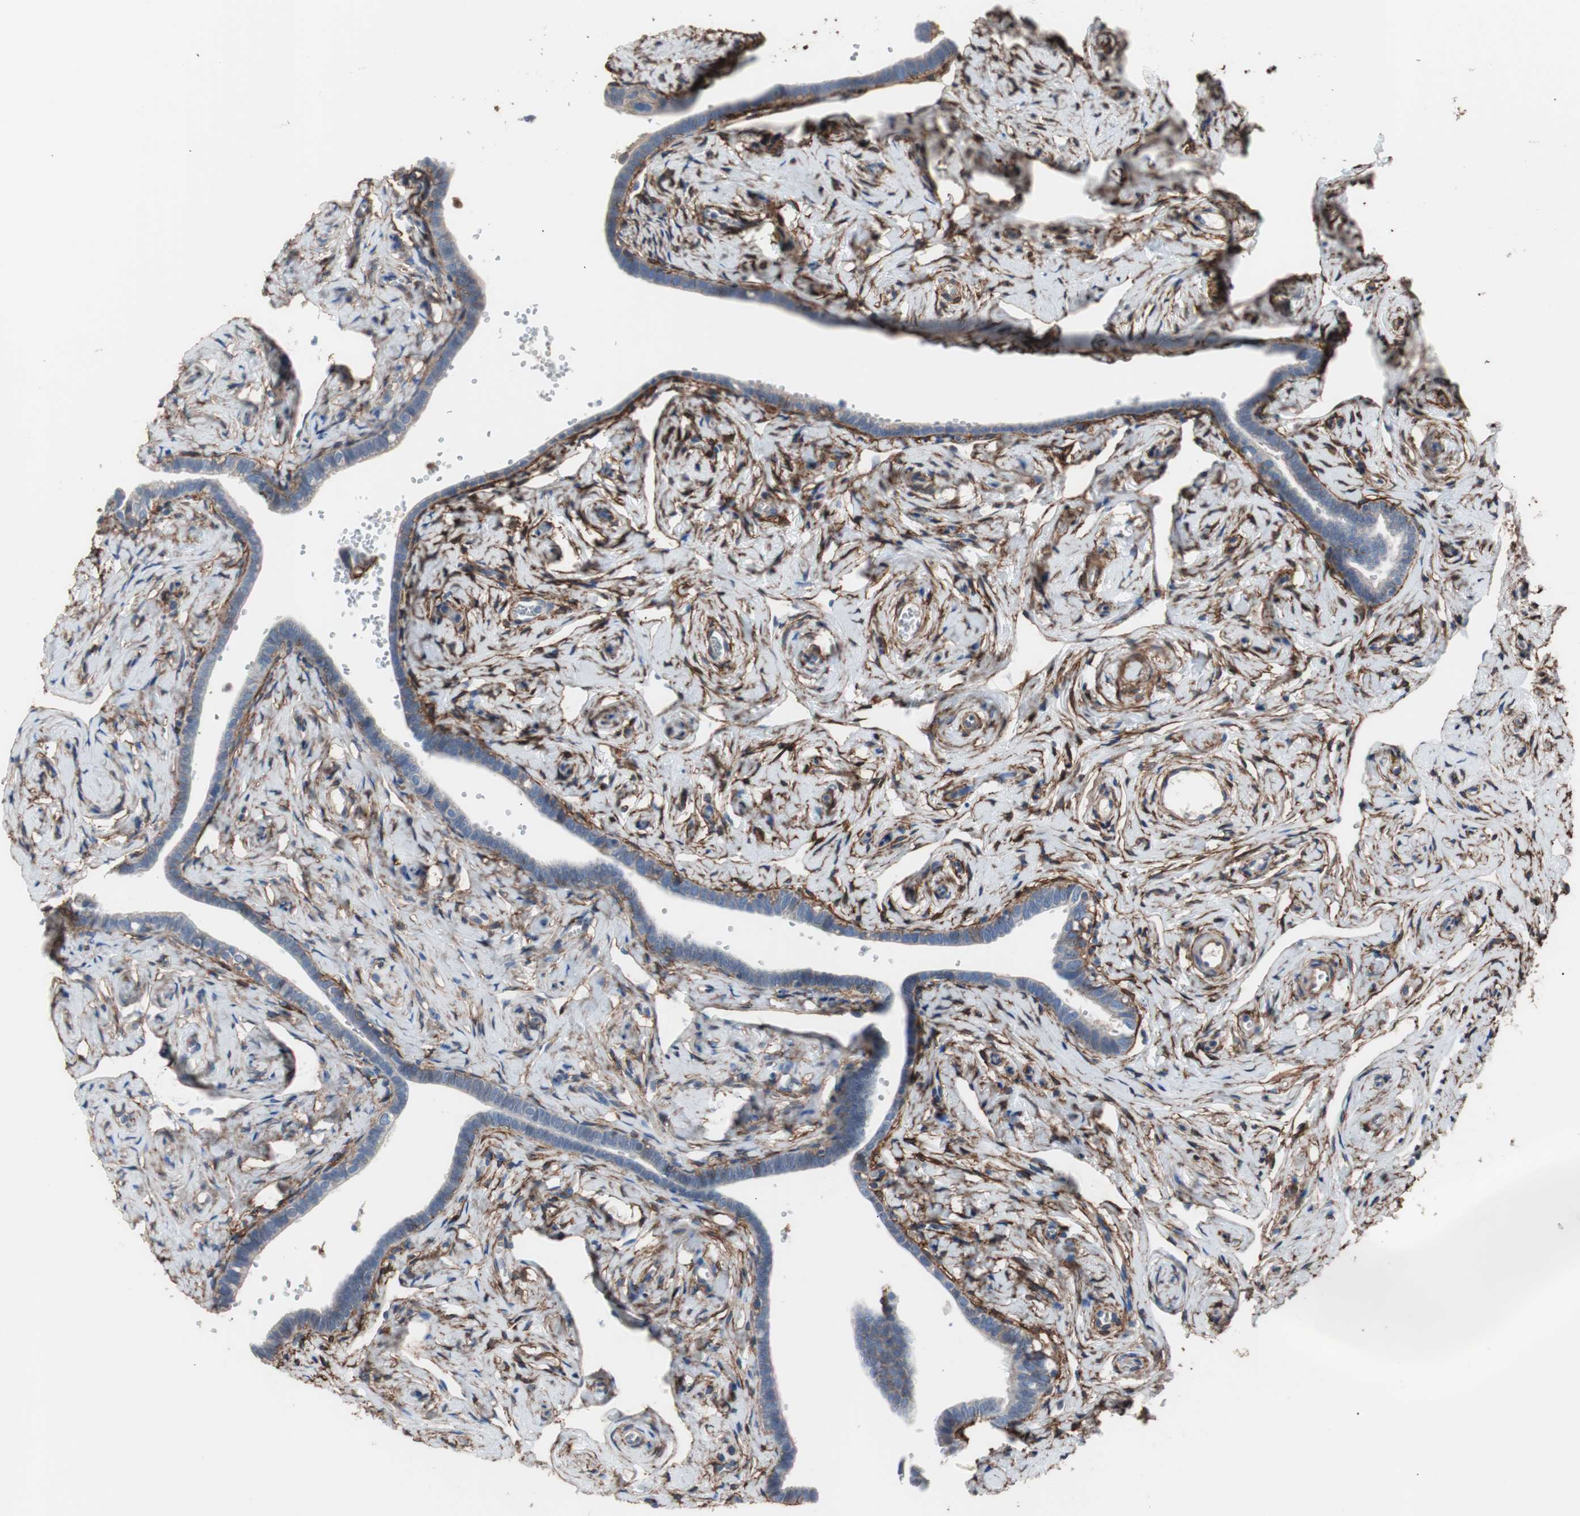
{"staining": {"intensity": "negative", "quantity": "none", "location": "none"}, "tissue": "fallopian tube", "cell_type": "Glandular cells", "image_type": "normal", "snomed": [{"axis": "morphology", "description": "Normal tissue, NOS"}, {"axis": "topography", "description": "Fallopian tube"}], "caption": "This is an IHC photomicrograph of unremarkable fallopian tube. There is no positivity in glandular cells.", "gene": "CD81", "patient": {"sex": "female", "age": 71}}